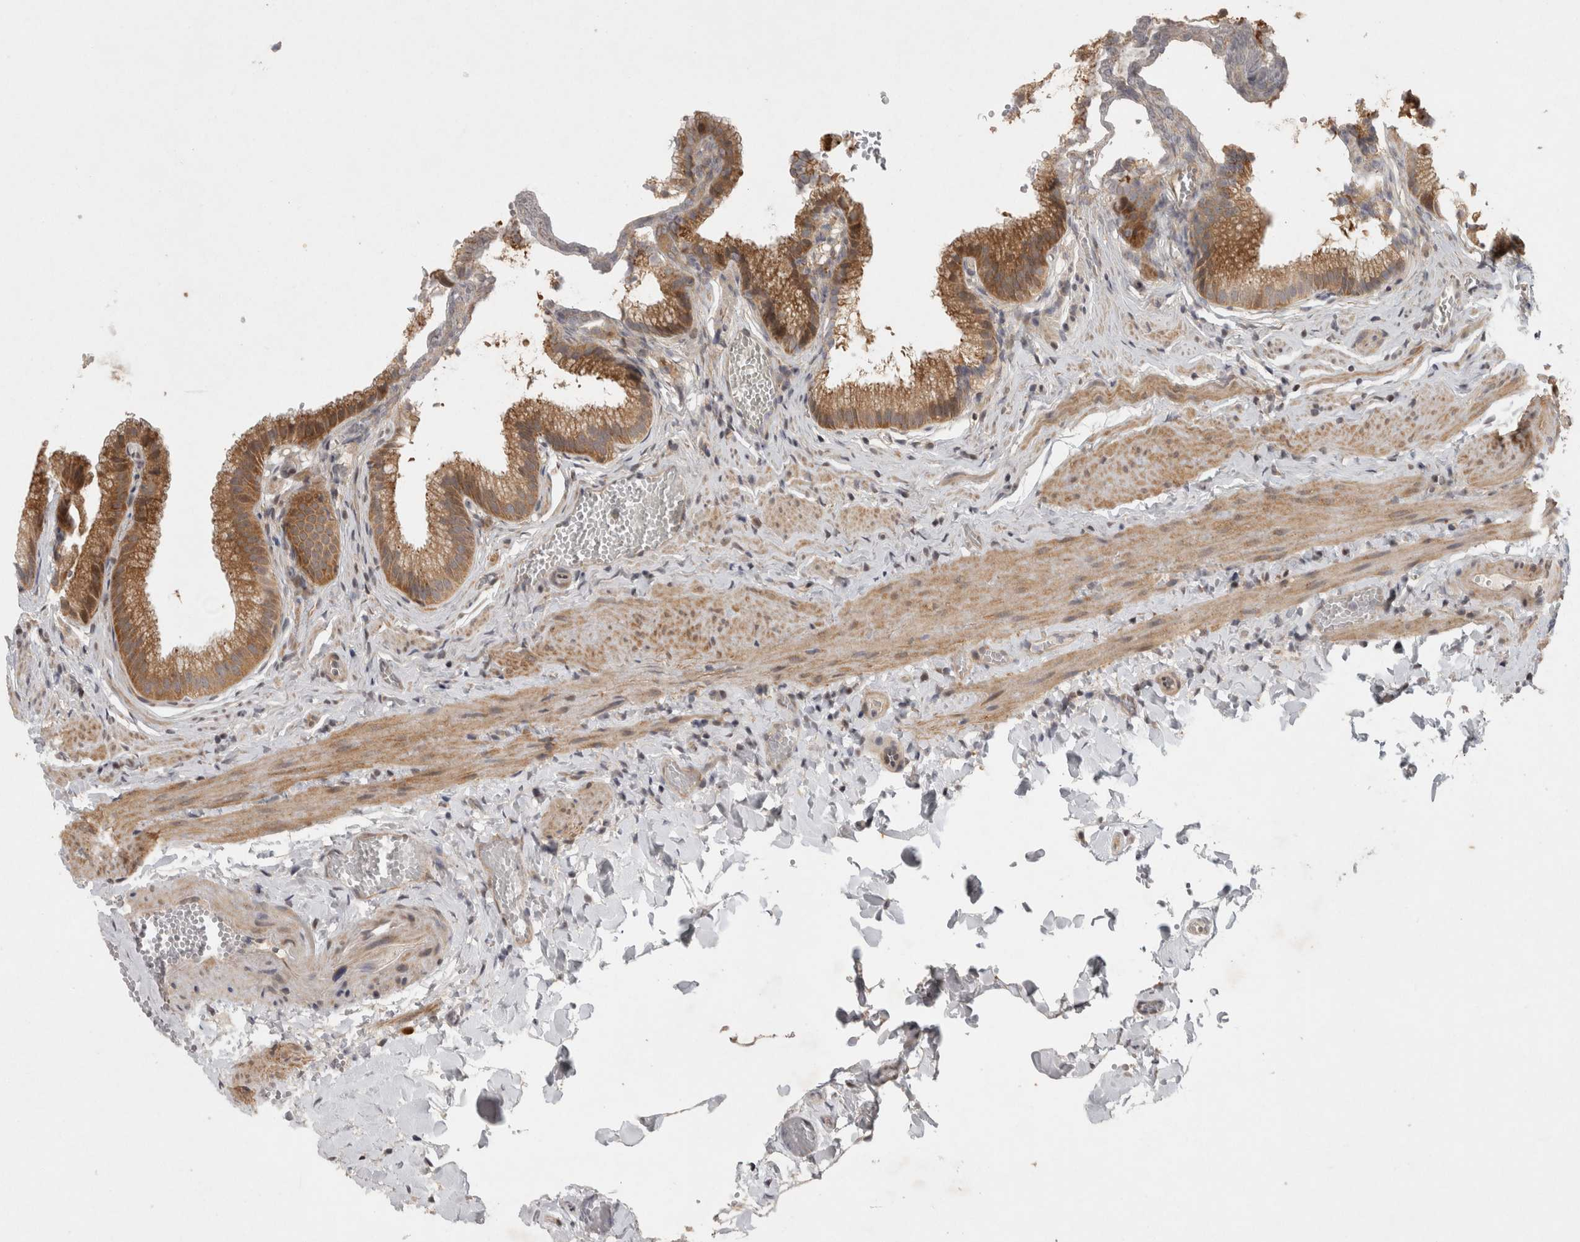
{"staining": {"intensity": "moderate", "quantity": ">75%", "location": "cytoplasmic/membranous"}, "tissue": "gallbladder", "cell_type": "Glandular cells", "image_type": "normal", "snomed": [{"axis": "morphology", "description": "Normal tissue, NOS"}, {"axis": "topography", "description": "Gallbladder"}], "caption": "DAB immunohistochemical staining of unremarkable gallbladder displays moderate cytoplasmic/membranous protein staining in about >75% of glandular cells.", "gene": "KDM8", "patient": {"sex": "male", "age": 38}}